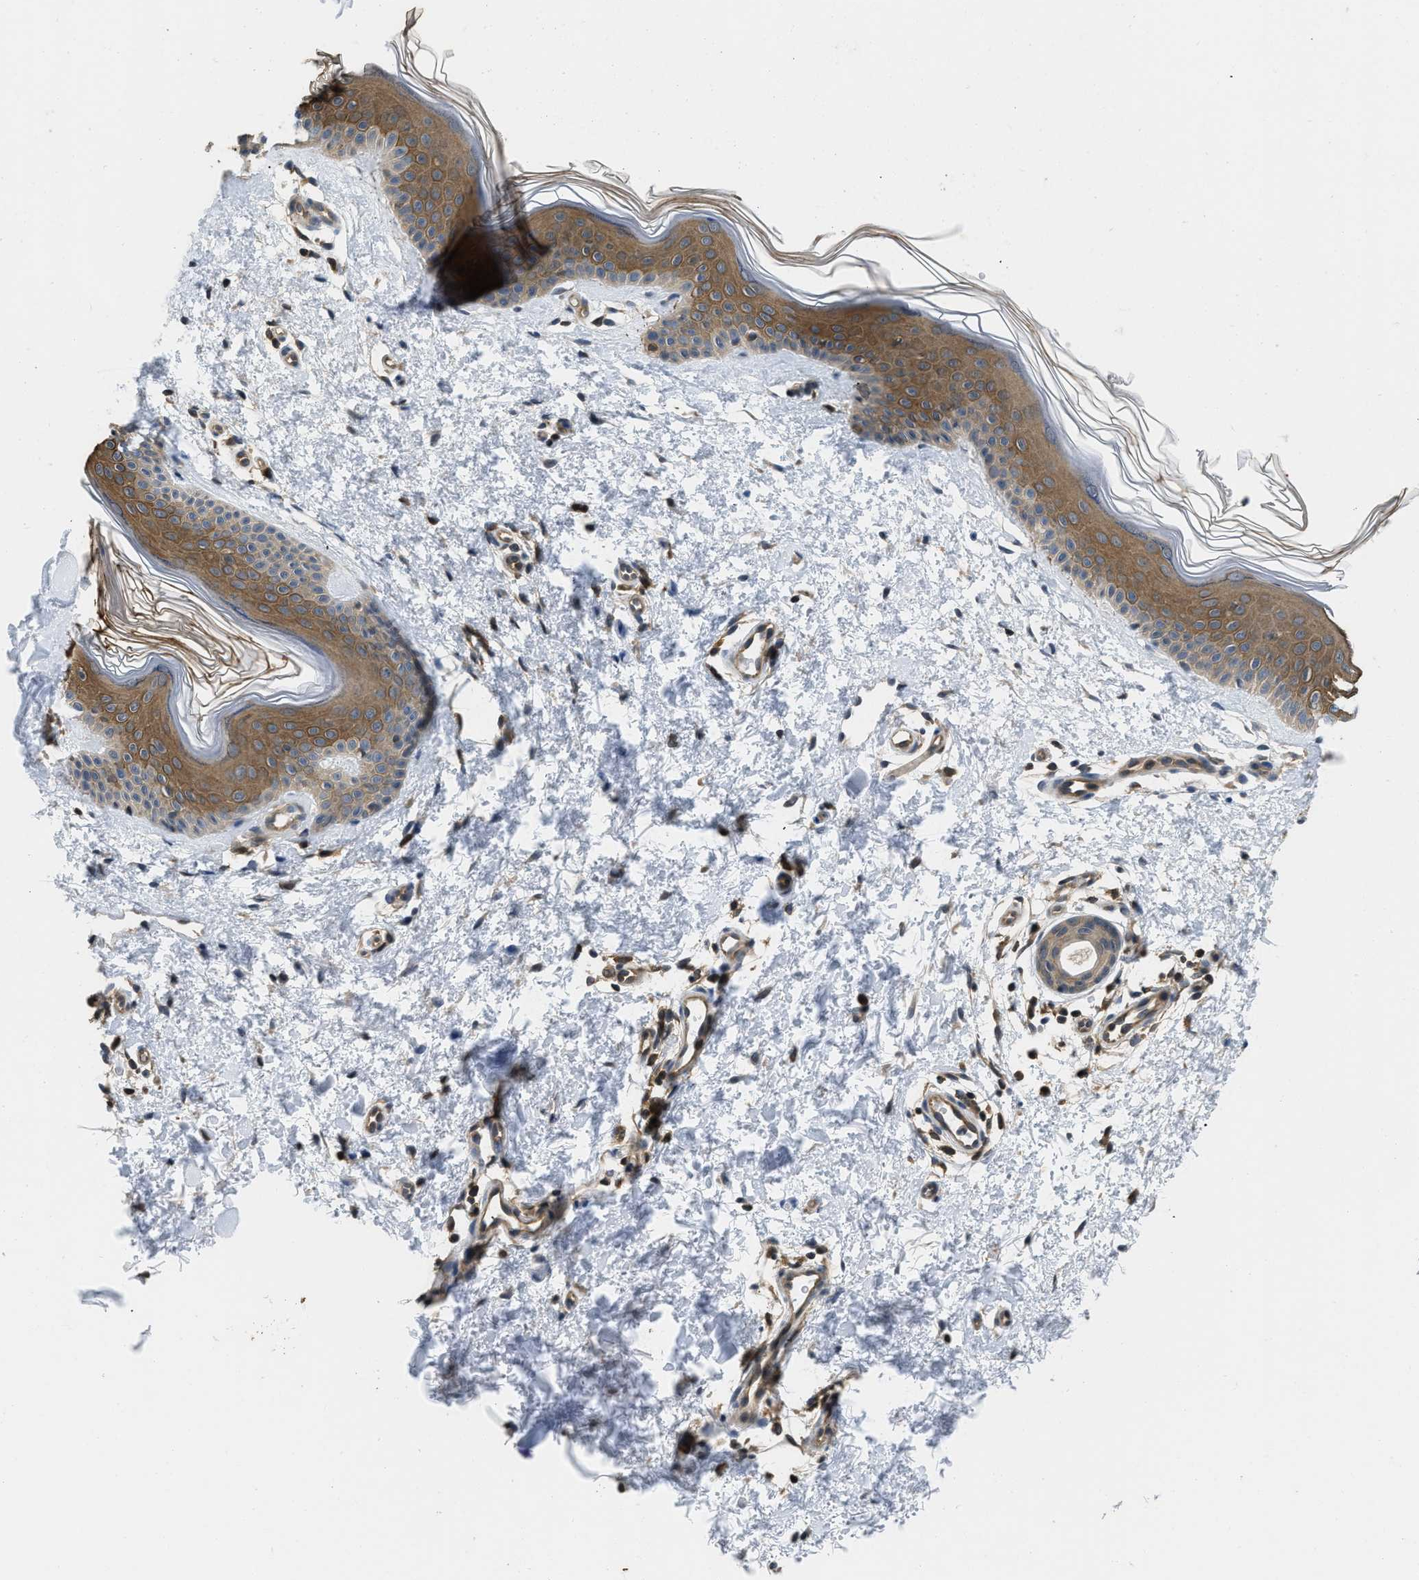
{"staining": {"intensity": "moderate", "quantity": ">75%", "location": "cytoplasmic/membranous"}, "tissue": "skin", "cell_type": "Fibroblasts", "image_type": "normal", "snomed": [{"axis": "morphology", "description": "Normal tissue, NOS"}, {"axis": "morphology", "description": "Malignant melanoma, NOS"}, {"axis": "topography", "description": "Skin"}], "caption": "The micrograph demonstrates a brown stain indicating the presence of a protein in the cytoplasmic/membranous of fibroblasts in skin.", "gene": "TES", "patient": {"sex": "male", "age": 83}}